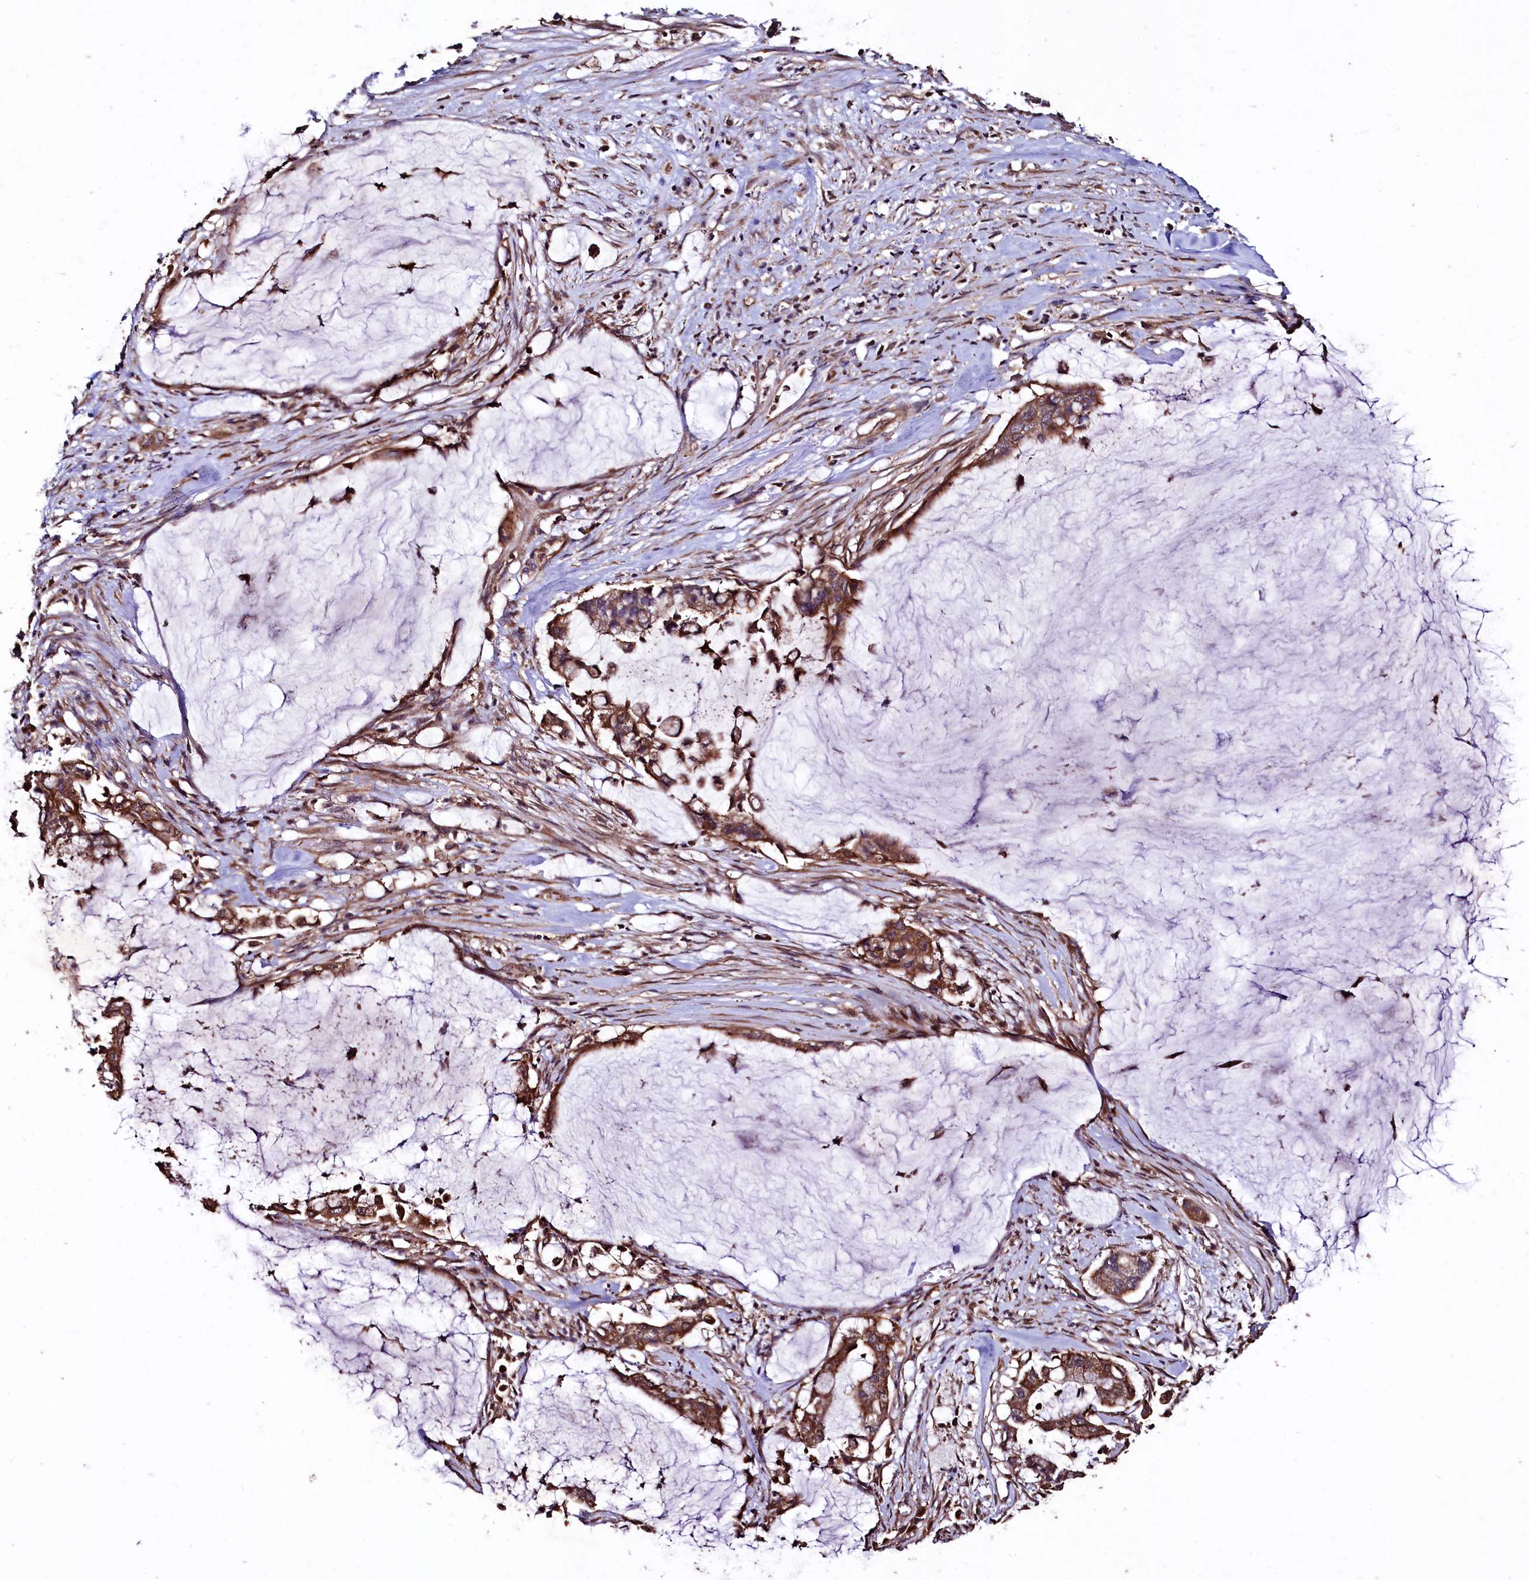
{"staining": {"intensity": "moderate", "quantity": ">75%", "location": "cytoplasmic/membranous"}, "tissue": "pancreatic cancer", "cell_type": "Tumor cells", "image_type": "cancer", "snomed": [{"axis": "morphology", "description": "Adenocarcinoma, NOS"}, {"axis": "topography", "description": "Pancreas"}], "caption": "Immunohistochemistry (IHC) of human pancreatic adenocarcinoma reveals medium levels of moderate cytoplasmic/membranous positivity in approximately >75% of tumor cells.", "gene": "TMEM98", "patient": {"sex": "male", "age": 41}}